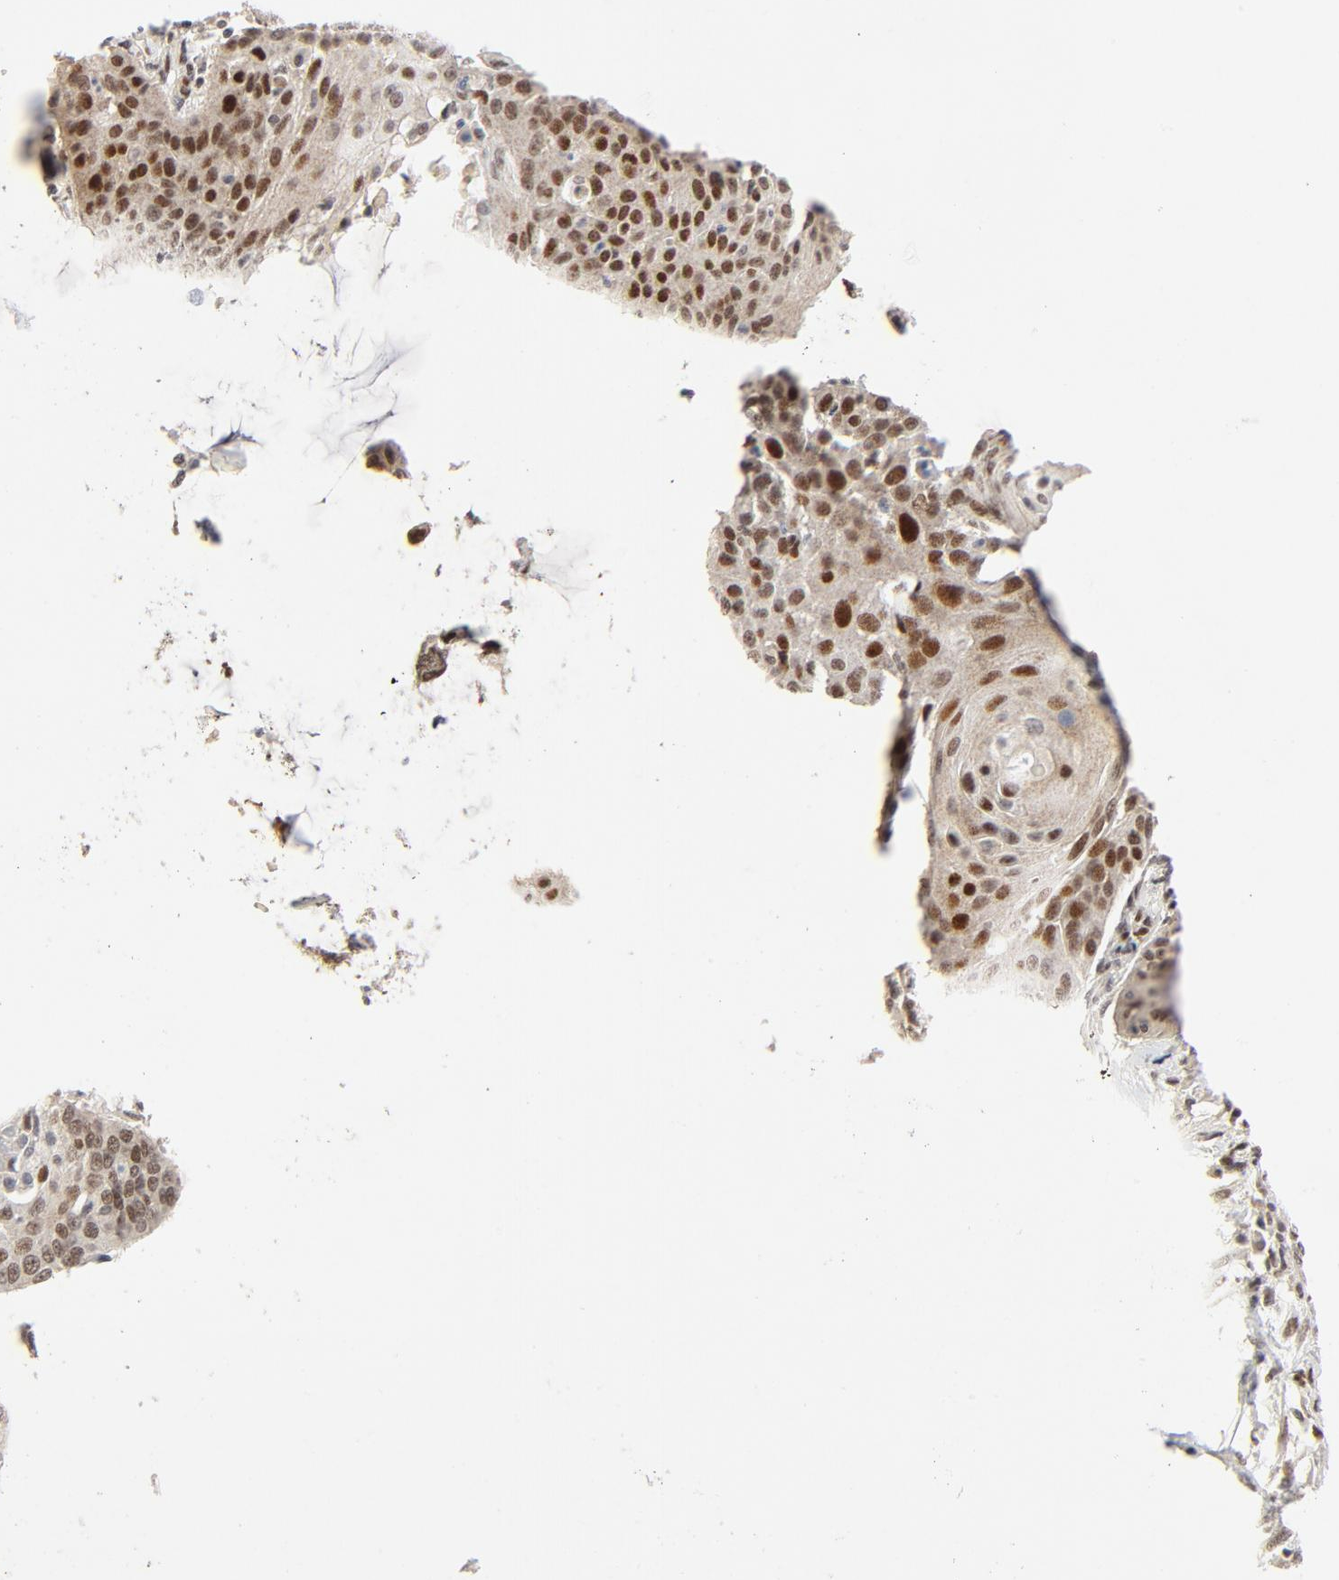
{"staining": {"intensity": "moderate", "quantity": ">75%", "location": "nuclear"}, "tissue": "cervical cancer", "cell_type": "Tumor cells", "image_type": "cancer", "snomed": [{"axis": "morphology", "description": "Squamous cell carcinoma, NOS"}, {"axis": "topography", "description": "Cervix"}], "caption": "The image displays immunohistochemical staining of cervical cancer. There is moderate nuclear staining is appreciated in about >75% of tumor cells. Using DAB (brown) and hematoxylin (blue) stains, captured at high magnification using brightfield microscopy.", "gene": "GTF2I", "patient": {"sex": "female", "age": 64}}